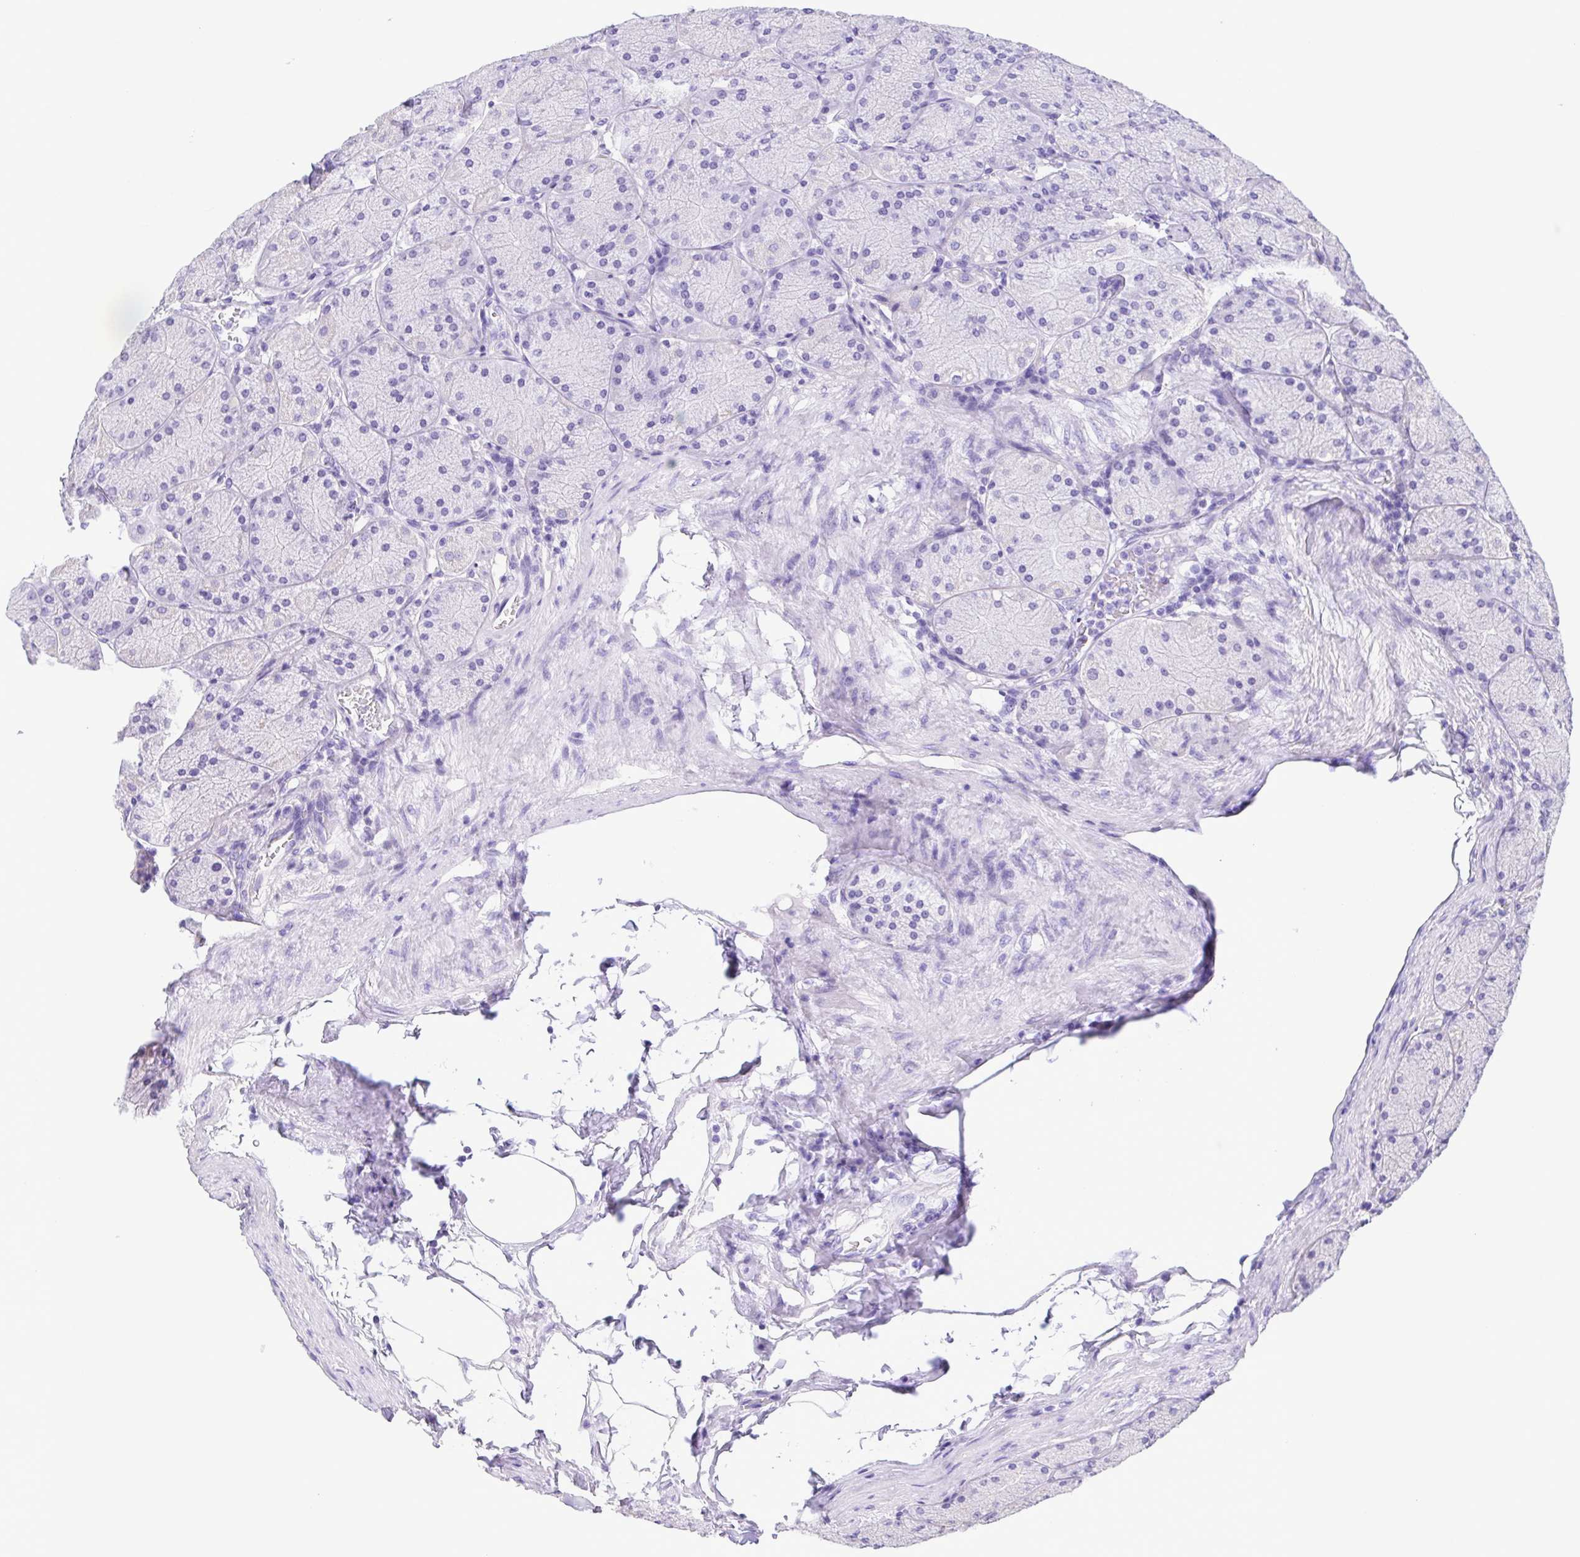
{"staining": {"intensity": "negative", "quantity": "none", "location": "none"}, "tissue": "stomach", "cell_type": "Glandular cells", "image_type": "normal", "snomed": [{"axis": "morphology", "description": "Normal tissue, NOS"}, {"axis": "topography", "description": "Stomach, upper"}], "caption": "The histopathology image demonstrates no significant expression in glandular cells of stomach. The staining is performed using DAB brown chromogen with nuclei counter-stained in using hematoxylin.", "gene": "OVGP1", "patient": {"sex": "female", "age": 56}}